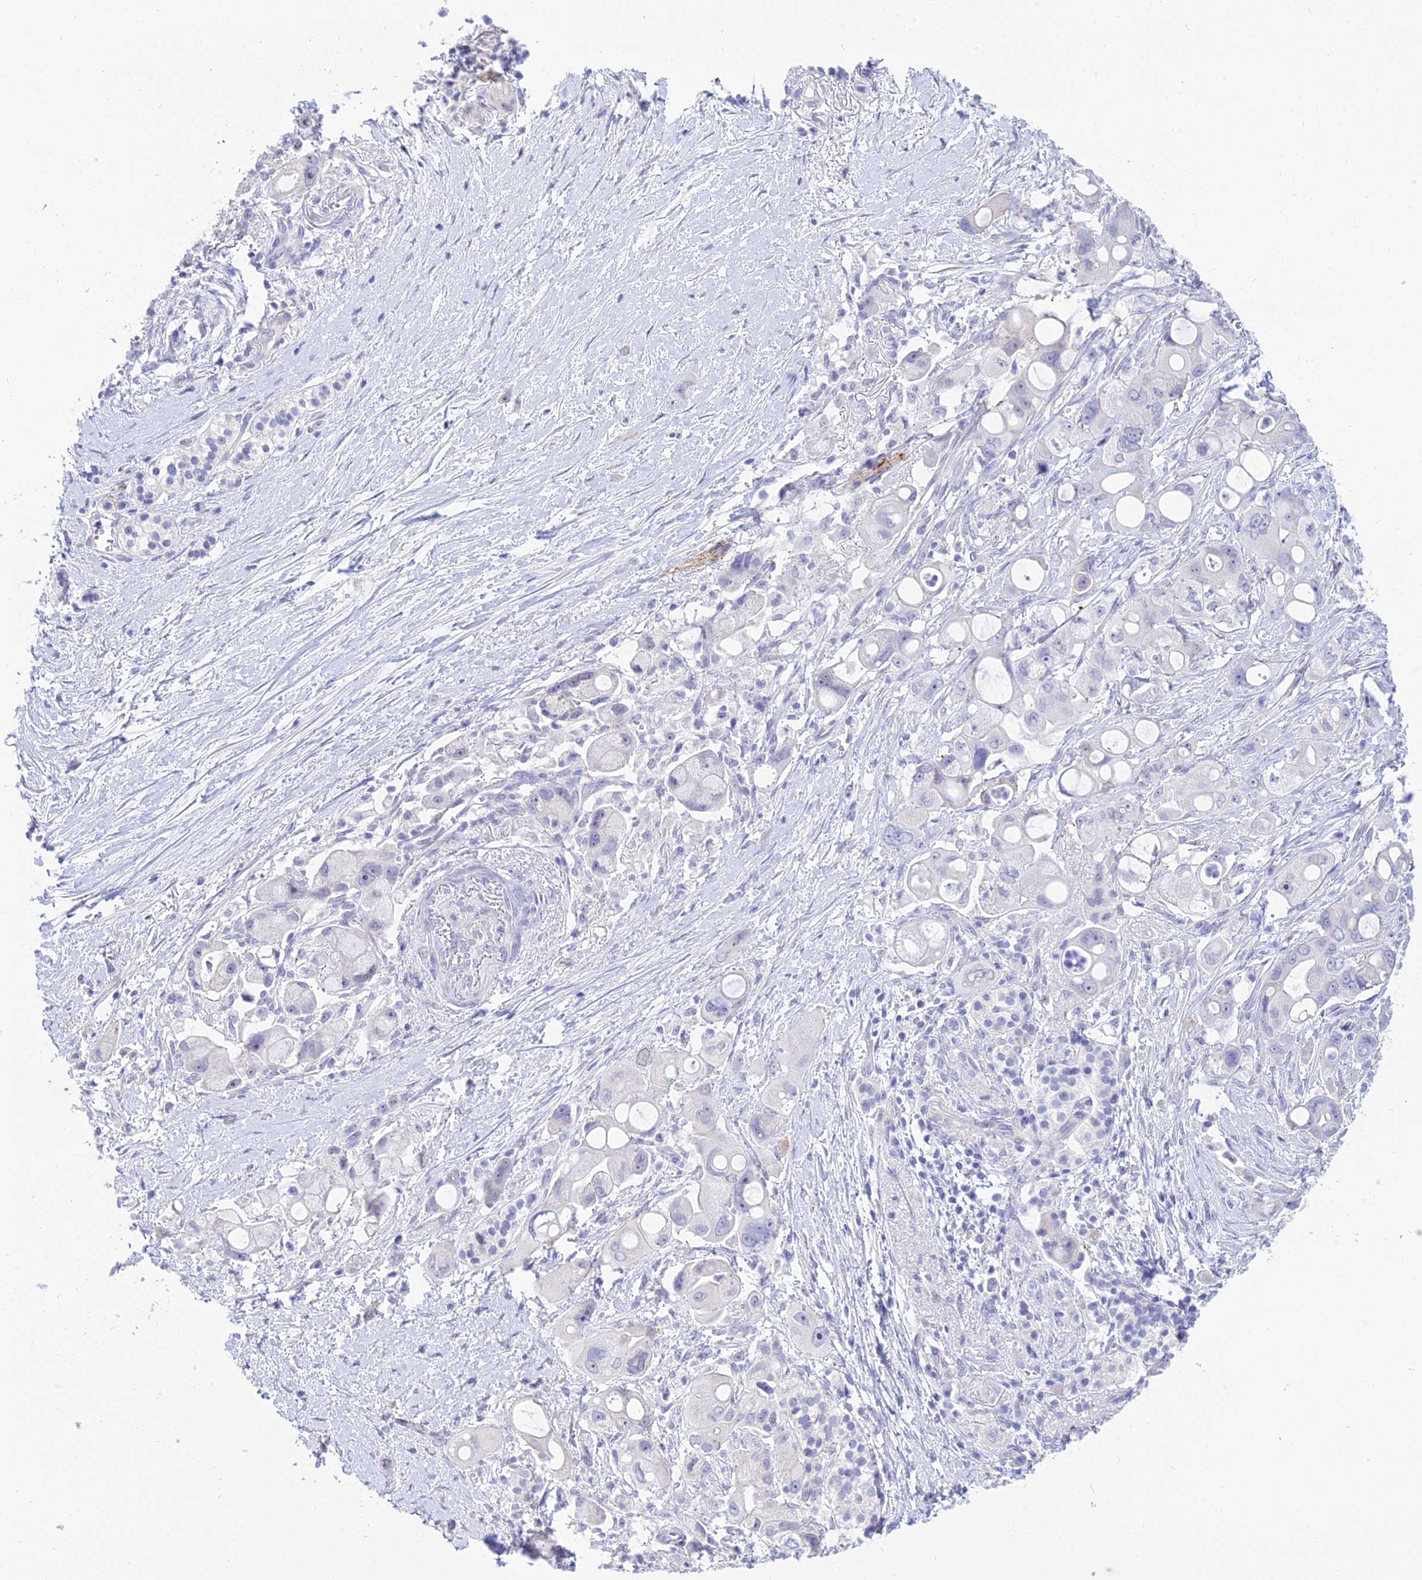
{"staining": {"intensity": "negative", "quantity": "none", "location": "none"}, "tissue": "pancreatic cancer", "cell_type": "Tumor cells", "image_type": "cancer", "snomed": [{"axis": "morphology", "description": "Adenocarcinoma, NOS"}, {"axis": "topography", "description": "Pancreas"}], "caption": "This is a micrograph of IHC staining of pancreatic adenocarcinoma, which shows no staining in tumor cells.", "gene": "DEFB107A", "patient": {"sex": "male", "age": 68}}